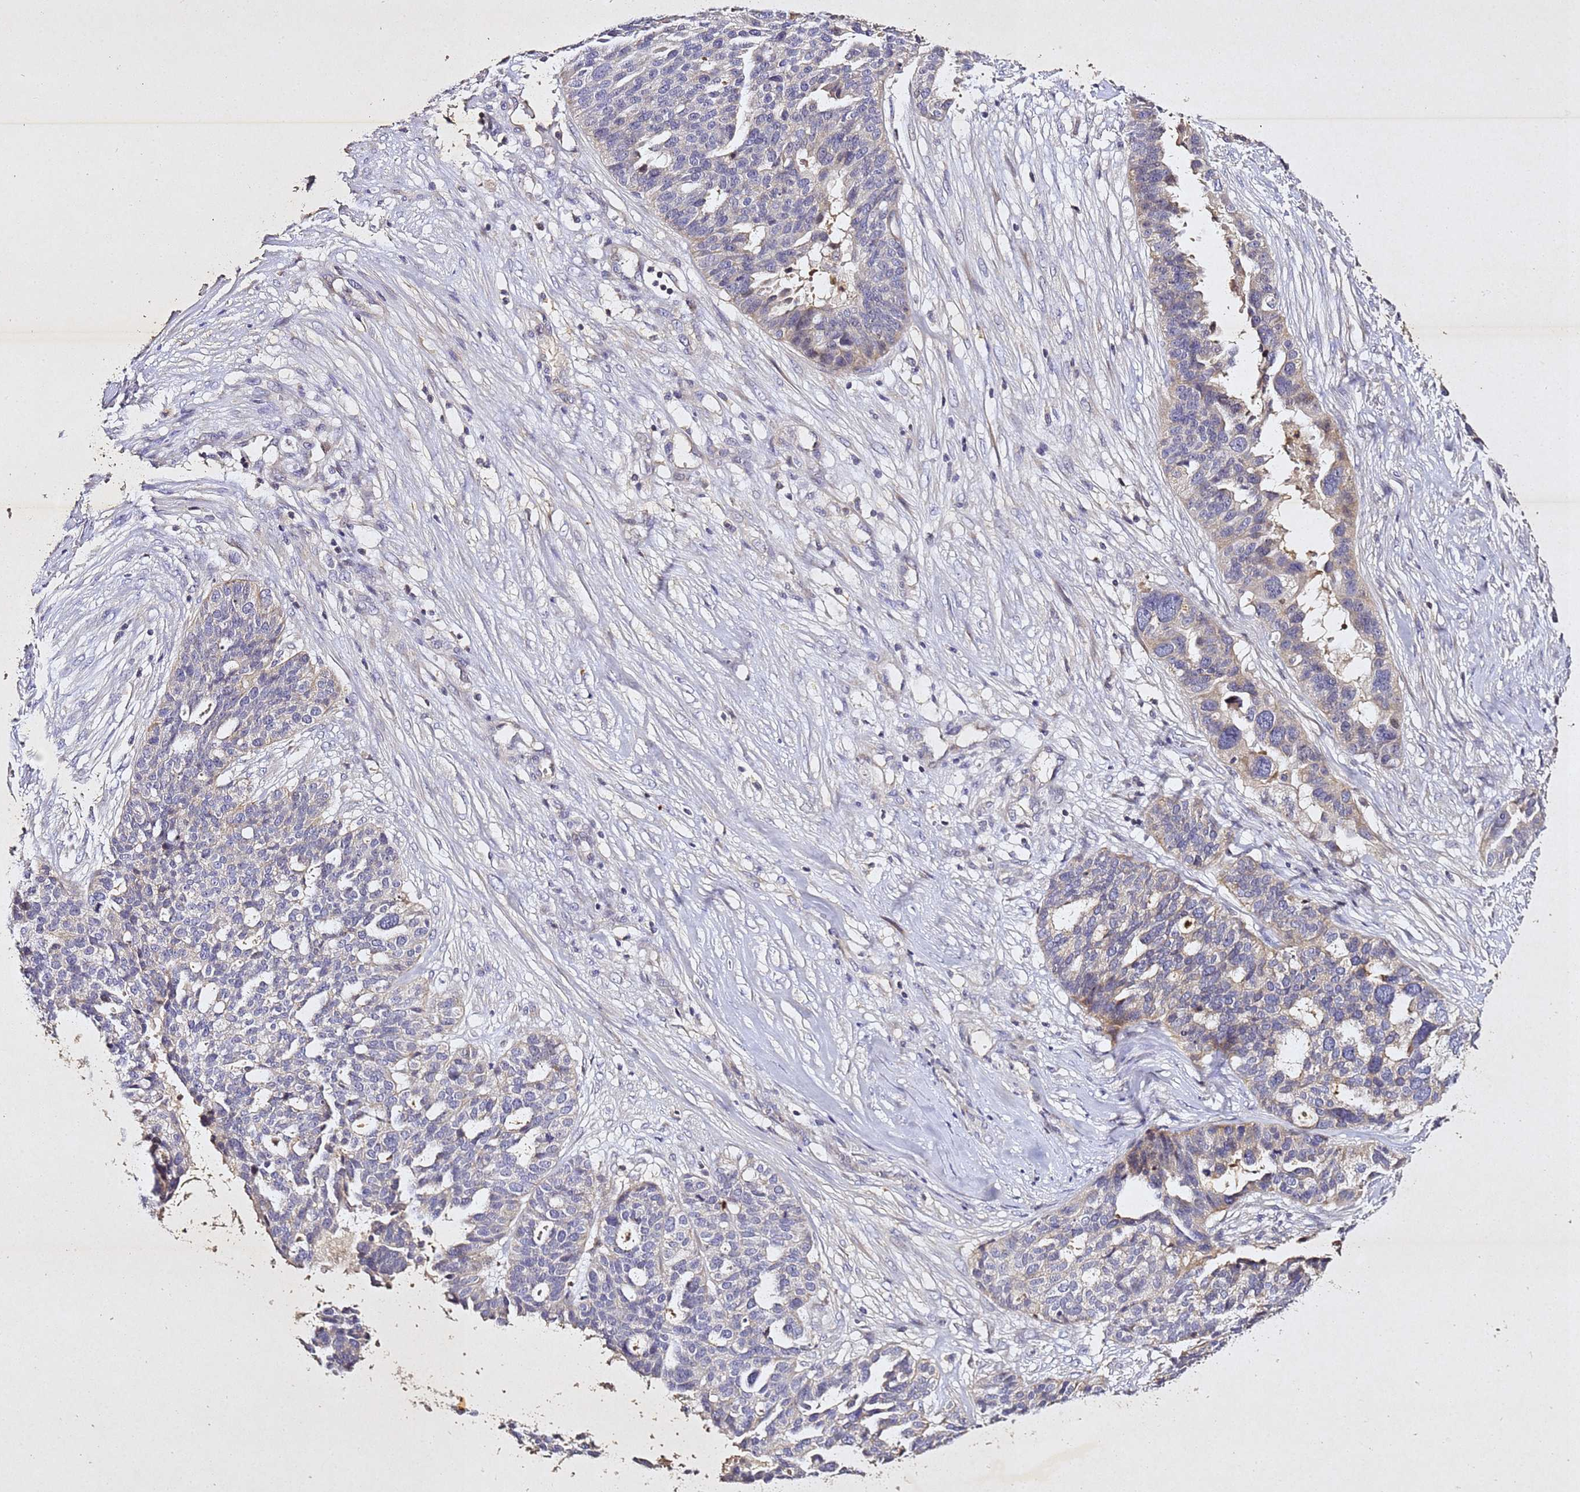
{"staining": {"intensity": "negative", "quantity": "none", "location": "none"}, "tissue": "ovarian cancer", "cell_type": "Tumor cells", "image_type": "cancer", "snomed": [{"axis": "morphology", "description": "Cystadenocarcinoma, serous, NOS"}, {"axis": "topography", "description": "Ovary"}], "caption": "Ovarian serous cystadenocarcinoma stained for a protein using immunohistochemistry shows no expression tumor cells.", "gene": "SV2B", "patient": {"sex": "female", "age": 59}}